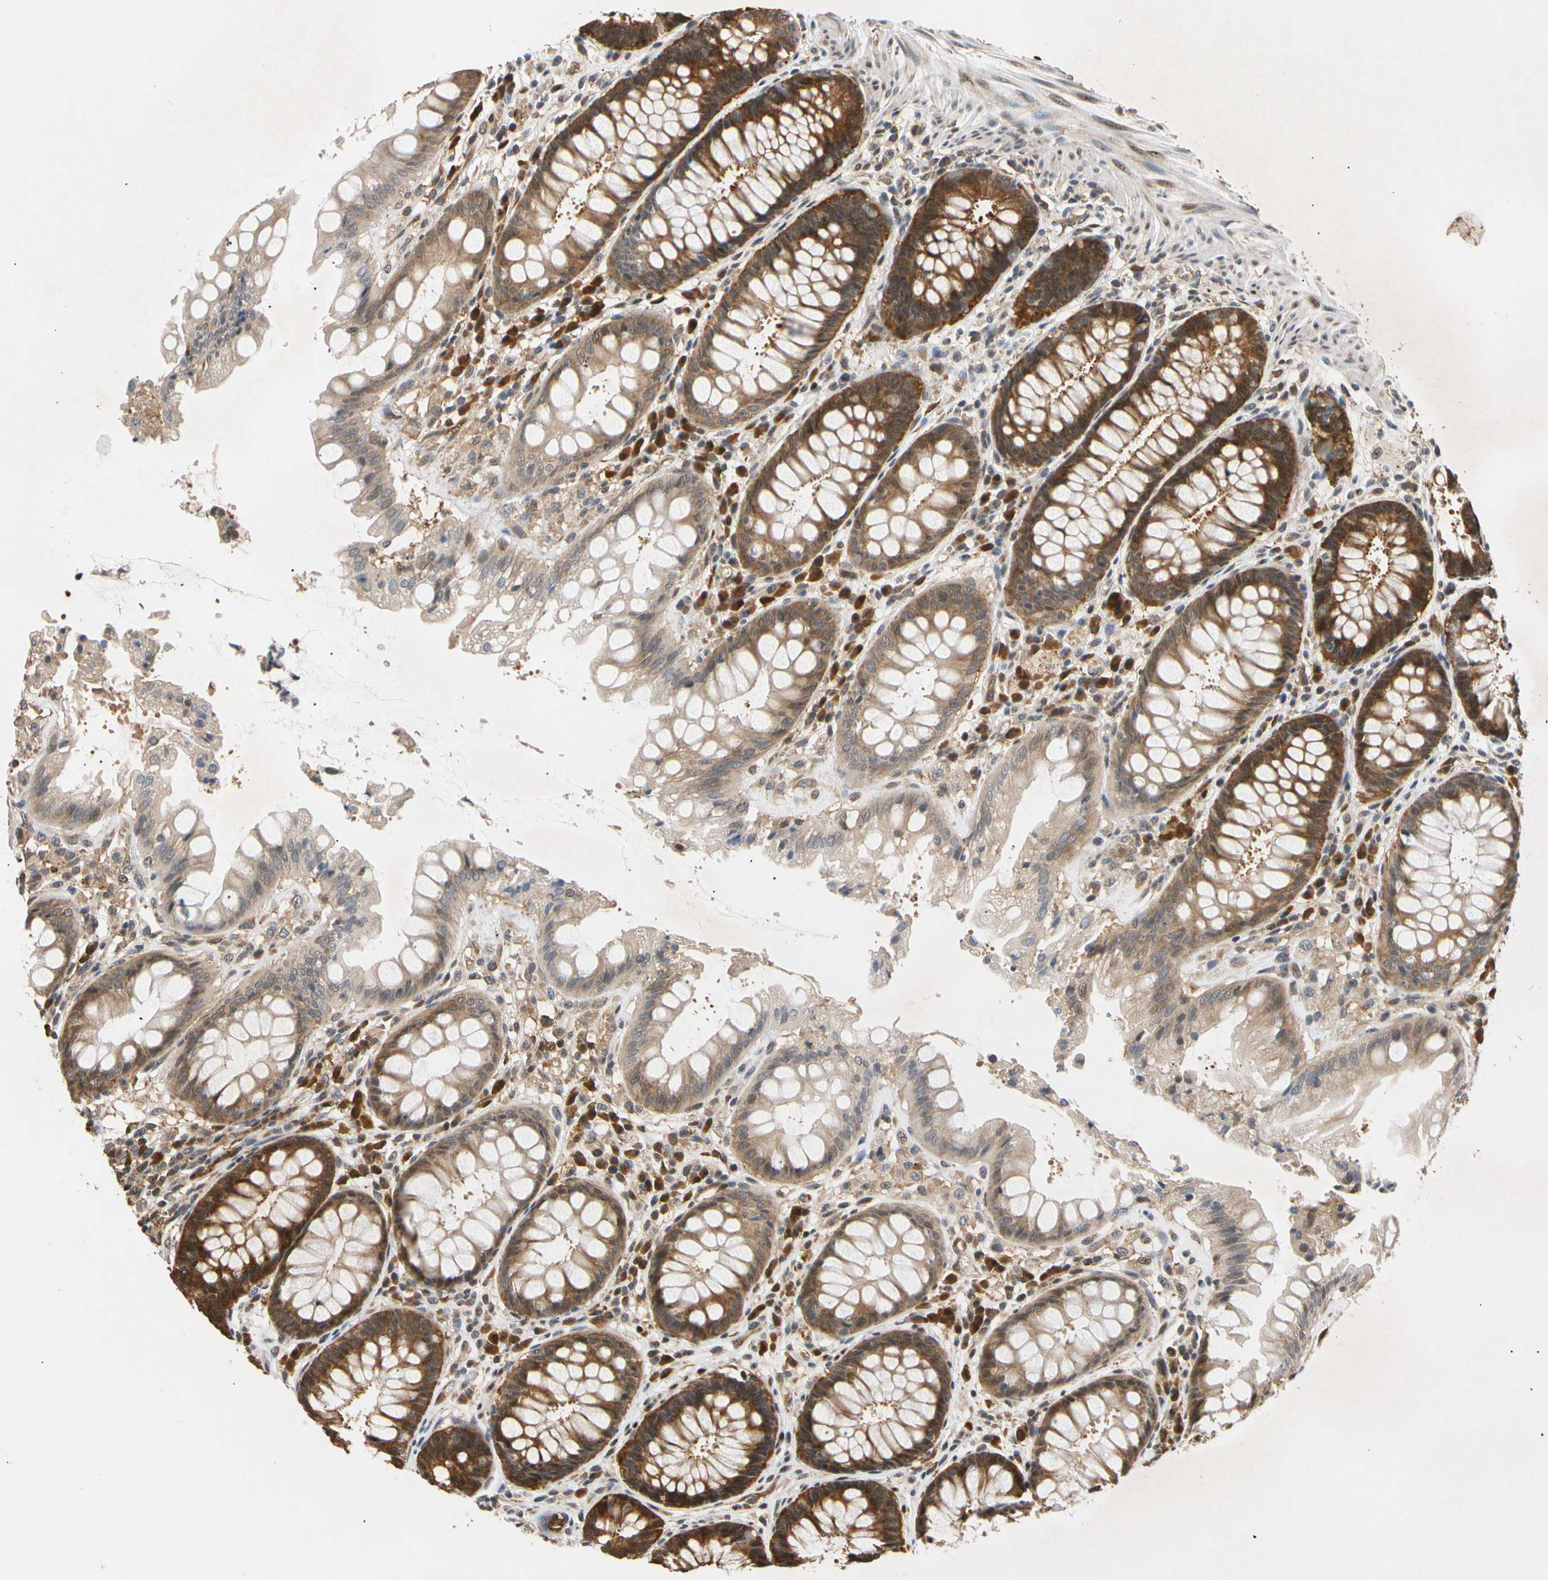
{"staining": {"intensity": "strong", "quantity": ">75%", "location": "cytoplasmic/membranous,nuclear"}, "tissue": "rectum", "cell_type": "Glandular cells", "image_type": "normal", "snomed": [{"axis": "morphology", "description": "Normal tissue, NOS"}, {"axis": "topography", "description": "Rectum"}], "caption": "Immunohistochemical staining of benign human rectum demonstrates high levels of strong cytoplasmic/membranous,nuclear staining in about >75% of glandular cells.", "gene": "EIF1AX", "patient": {"sex": "female", "age": 46}}